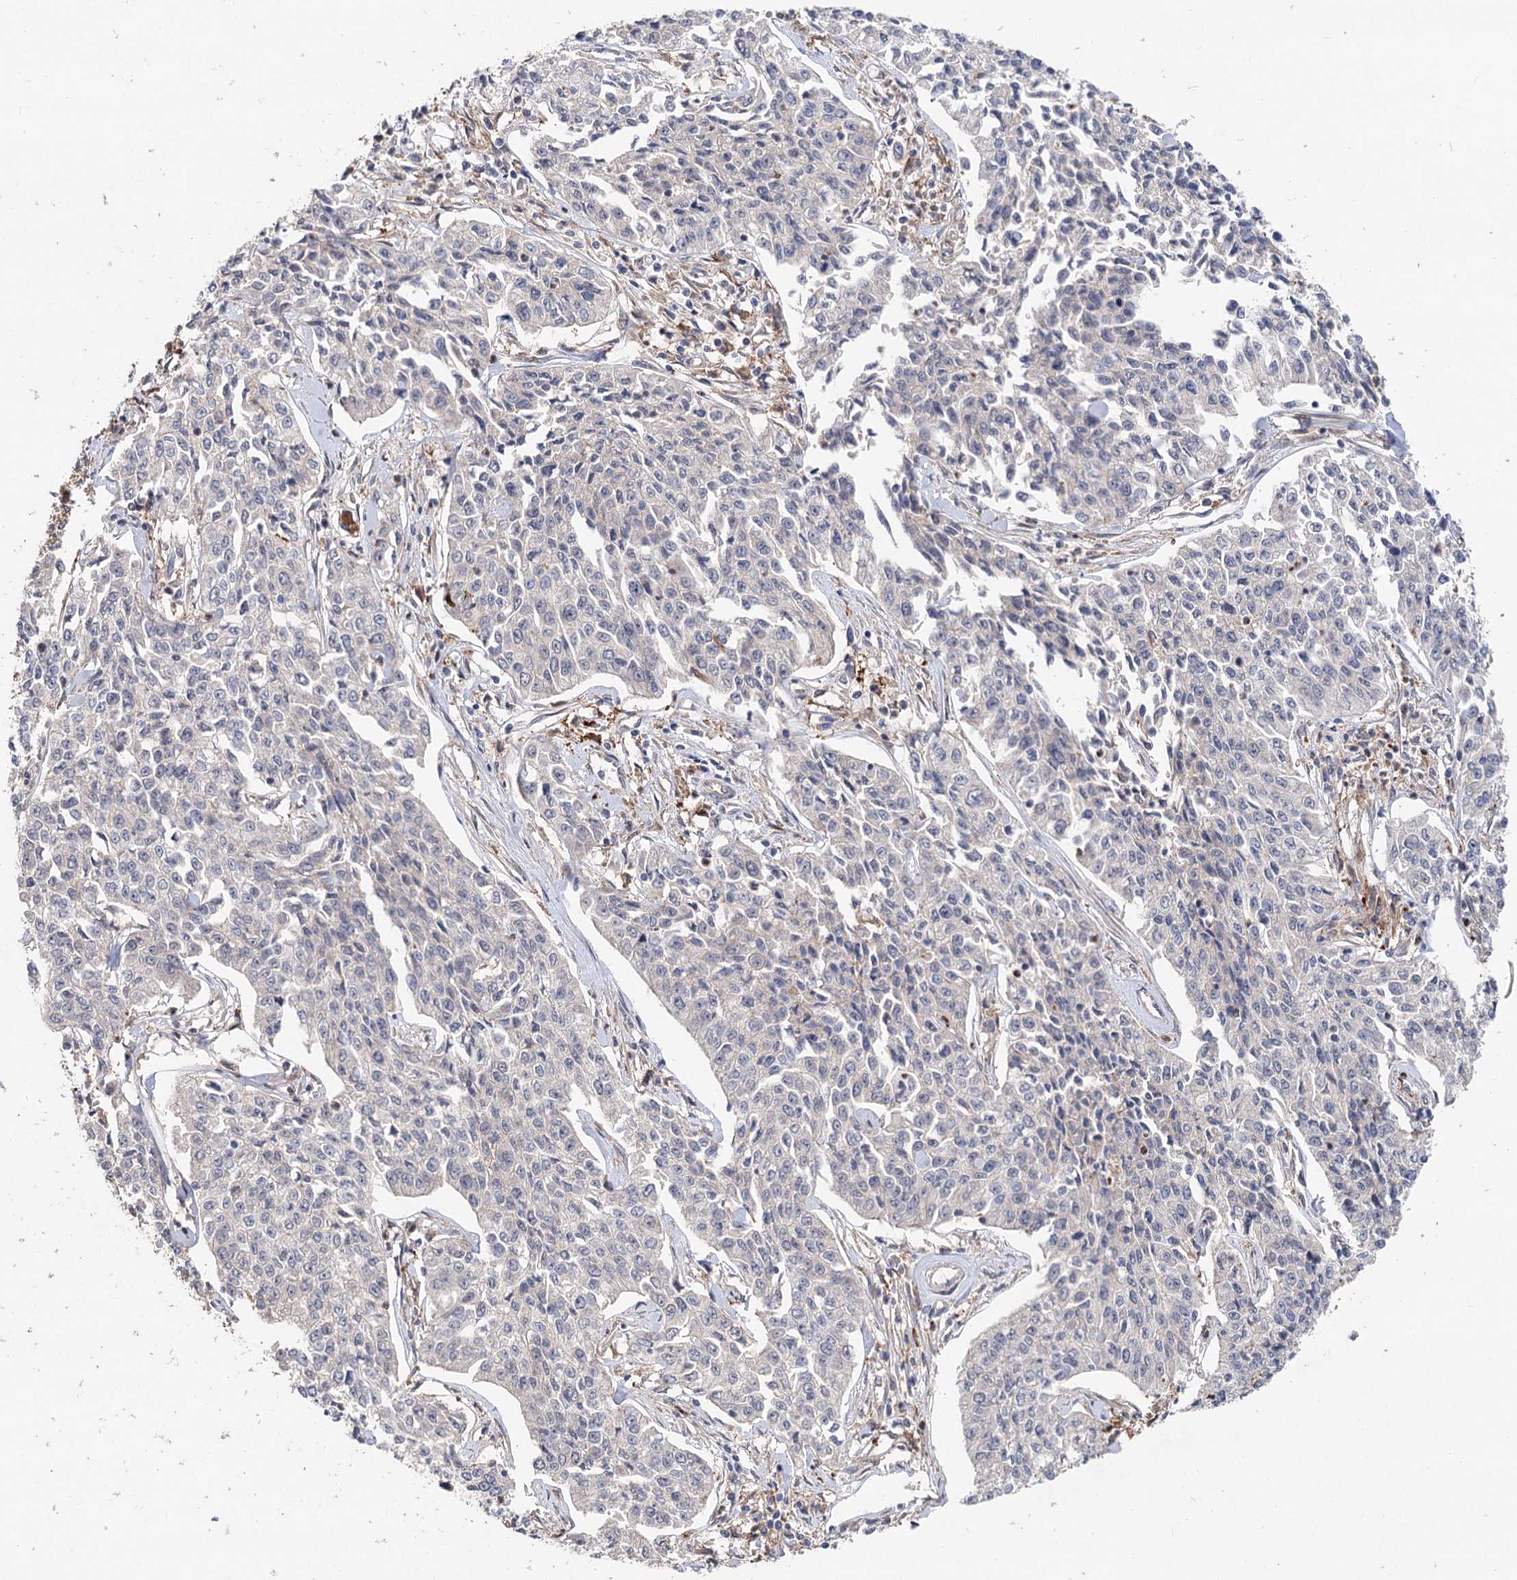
{"staining": {"intensity": "negative", "quantity": "none", "location": "none"}, "tissue": "cervical cancer", "cell_type": "Tumor cells", "image_type": "cancer", "snomed": [{"axis": "morphology", "description": "Squamous cell carcinoma, NOS"}, {"axis": "topography", "description": "Cervix"}], "caption": "IHC histopathology image of cervical cancer stained for a protein (brown), which displays no expression in tumor cells.", "gene": "NUDCD2", "patient": {"sex": "female", "age": 35}}